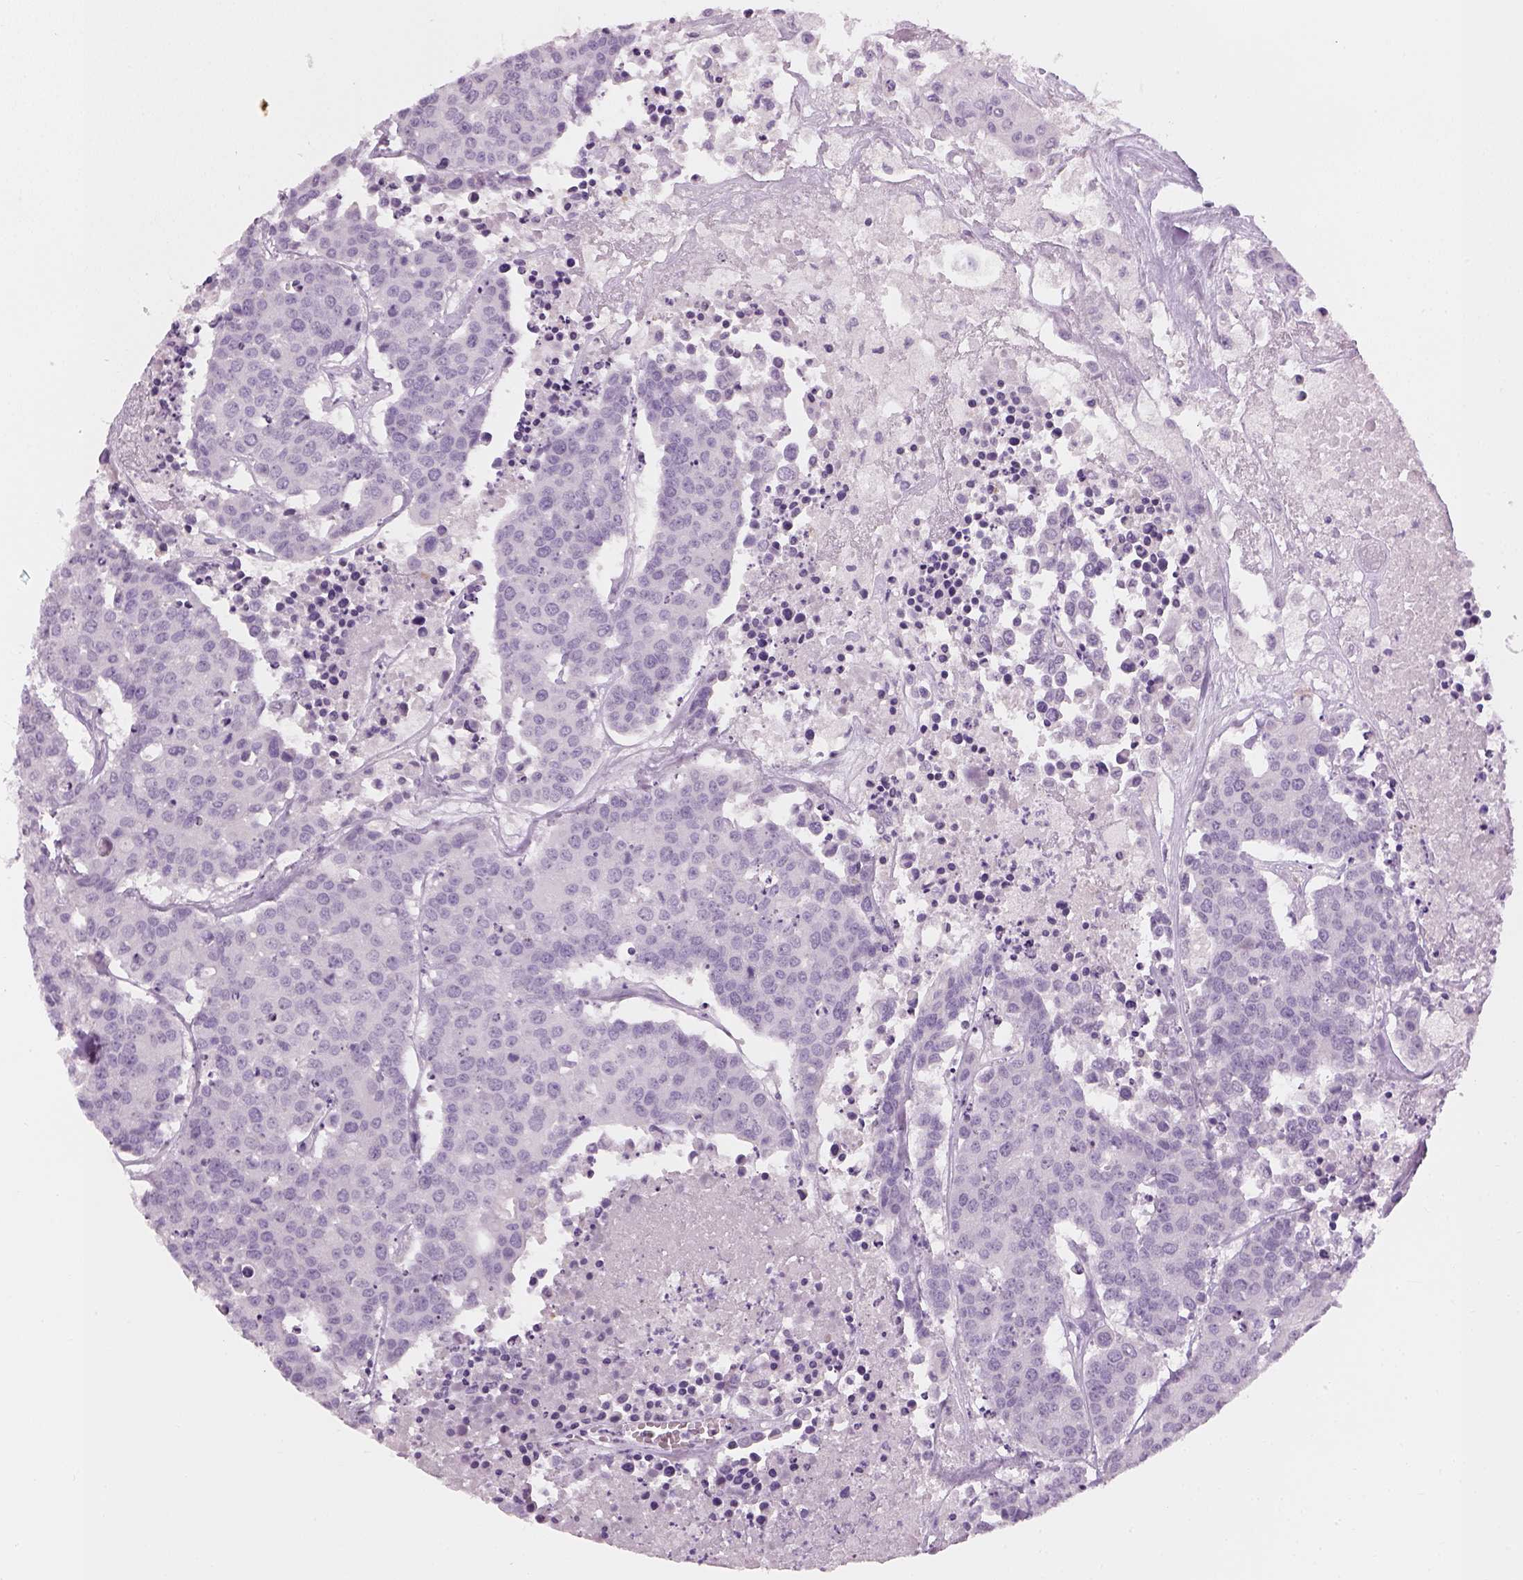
{"staining": {"intensity": "negative", "quantity": "none", "location": "none"}, "tissue": "carcinoid", "cell_type": "Tumor cells", "image_type": "cancer", "snomed": [{"axis": "morphology", "description": "Carcinoid, malignant, NOS"}, {"axis": "topography", "description": "Colon"}], "caption": "There is no significant positivity in tumor cells of malignant carcinoid. The staining was performed using DAB (3,3'-diaminobenzidine) to visualize the protein expression in brown, while the nuclei were stained in blue with hematoxylin (Magnification: 20x).", "gene": "TH", "patient": {"sex": "male", "age": 81}}